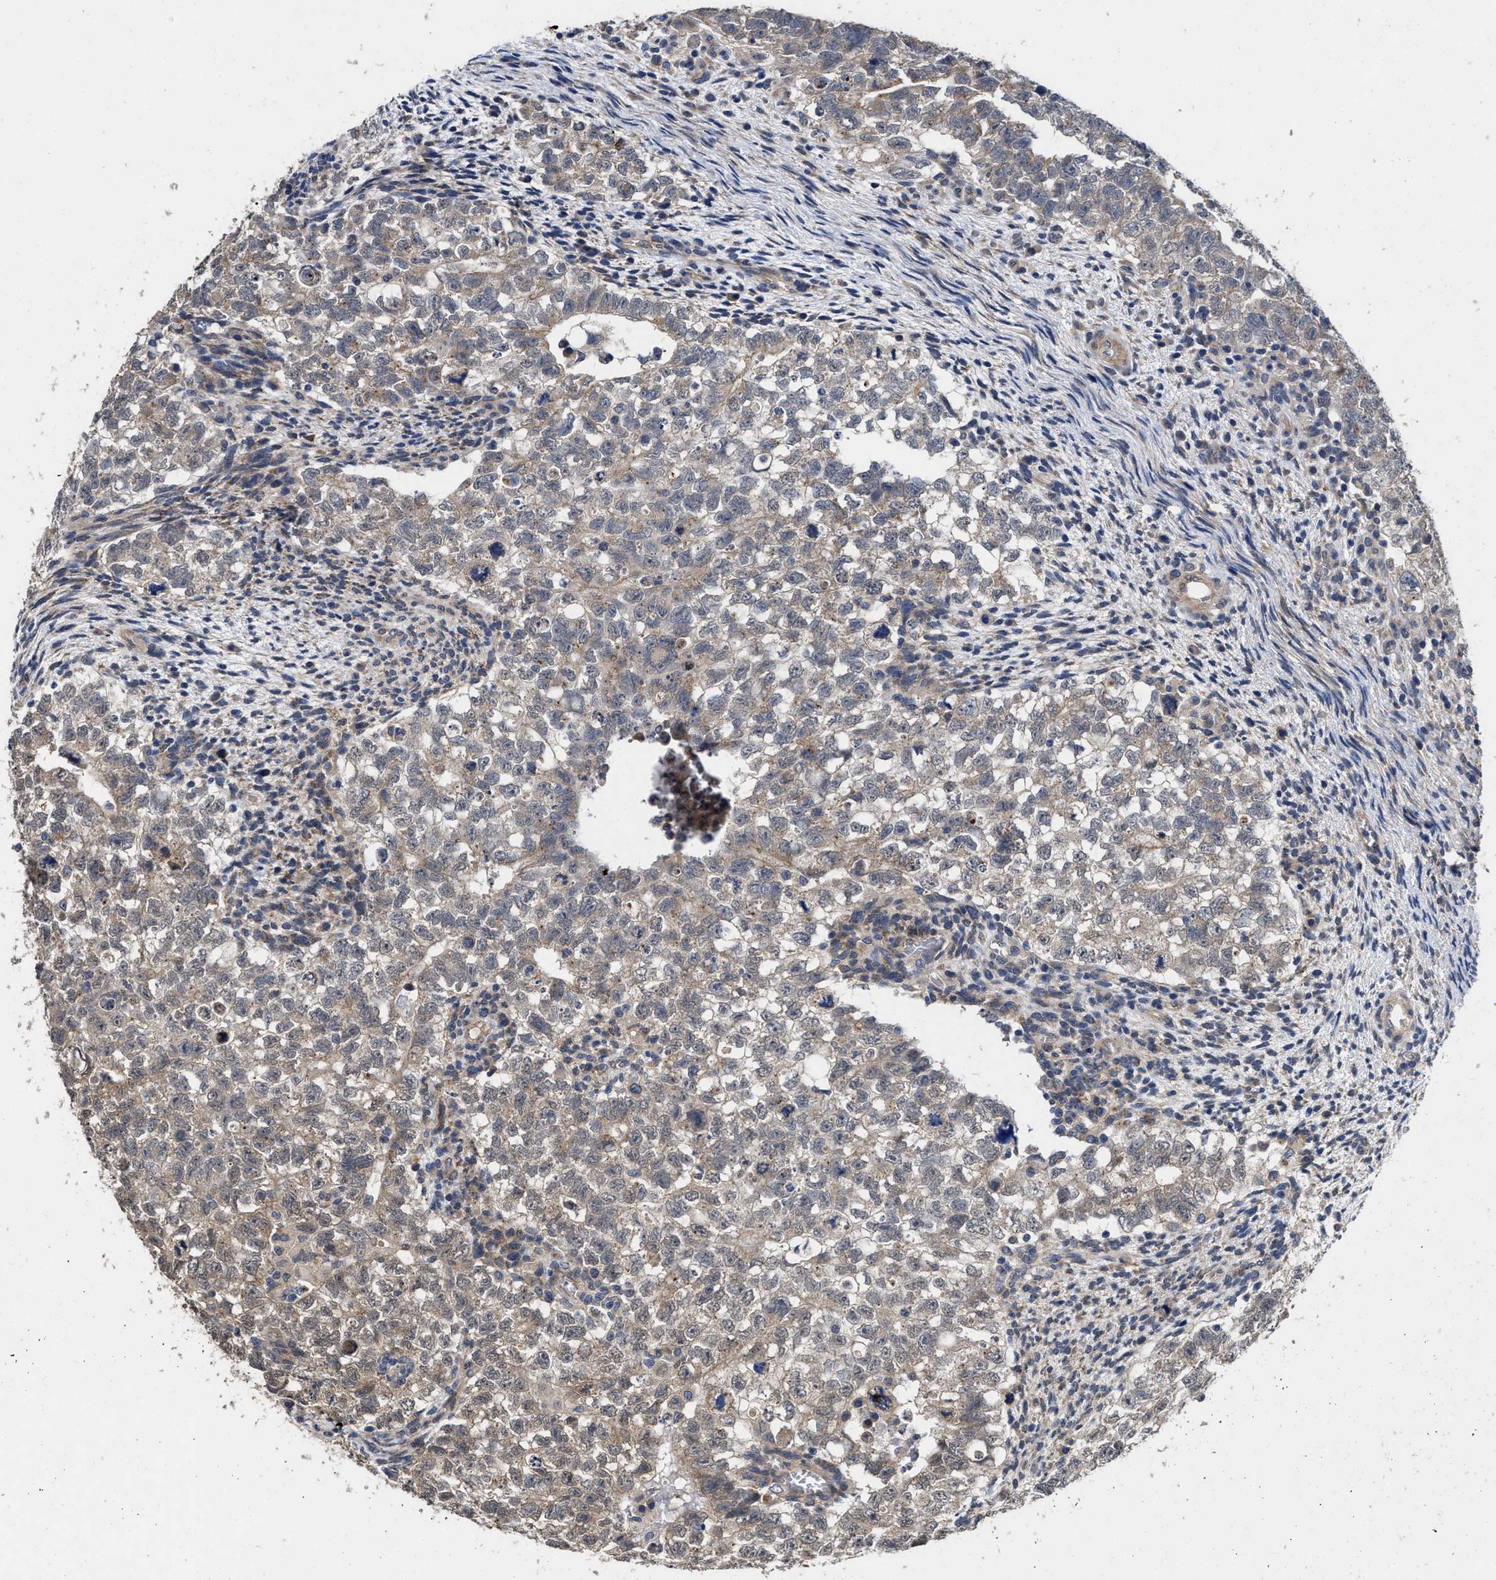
{"staining": {"intensity": "weak", "quantity": "<25%", "location": "cytoplasmic/membranous"}, "tissue": "testis cancer", "cell_type": "Tumor cells", "image_type": "cancer", "snomed": [{"axis": "morphology", "description": "Seminoma, NOS"}, {"axis": "morphology", "description": "Carcinoma, Embryonal, NOS"}, {"axis": "topography", "description": "Testis"}], "caption": "A micrograph of testis cancer stained for a protein exhibits no brown staining in tumor cells. The staining was performed using DAB to visualize the protein expression in brown, while the nuclei were stained in blue with hematoxylin (Magnification: 20x).", "gene": "PKD2", "patient": {"sex": "male", "age": 38}}